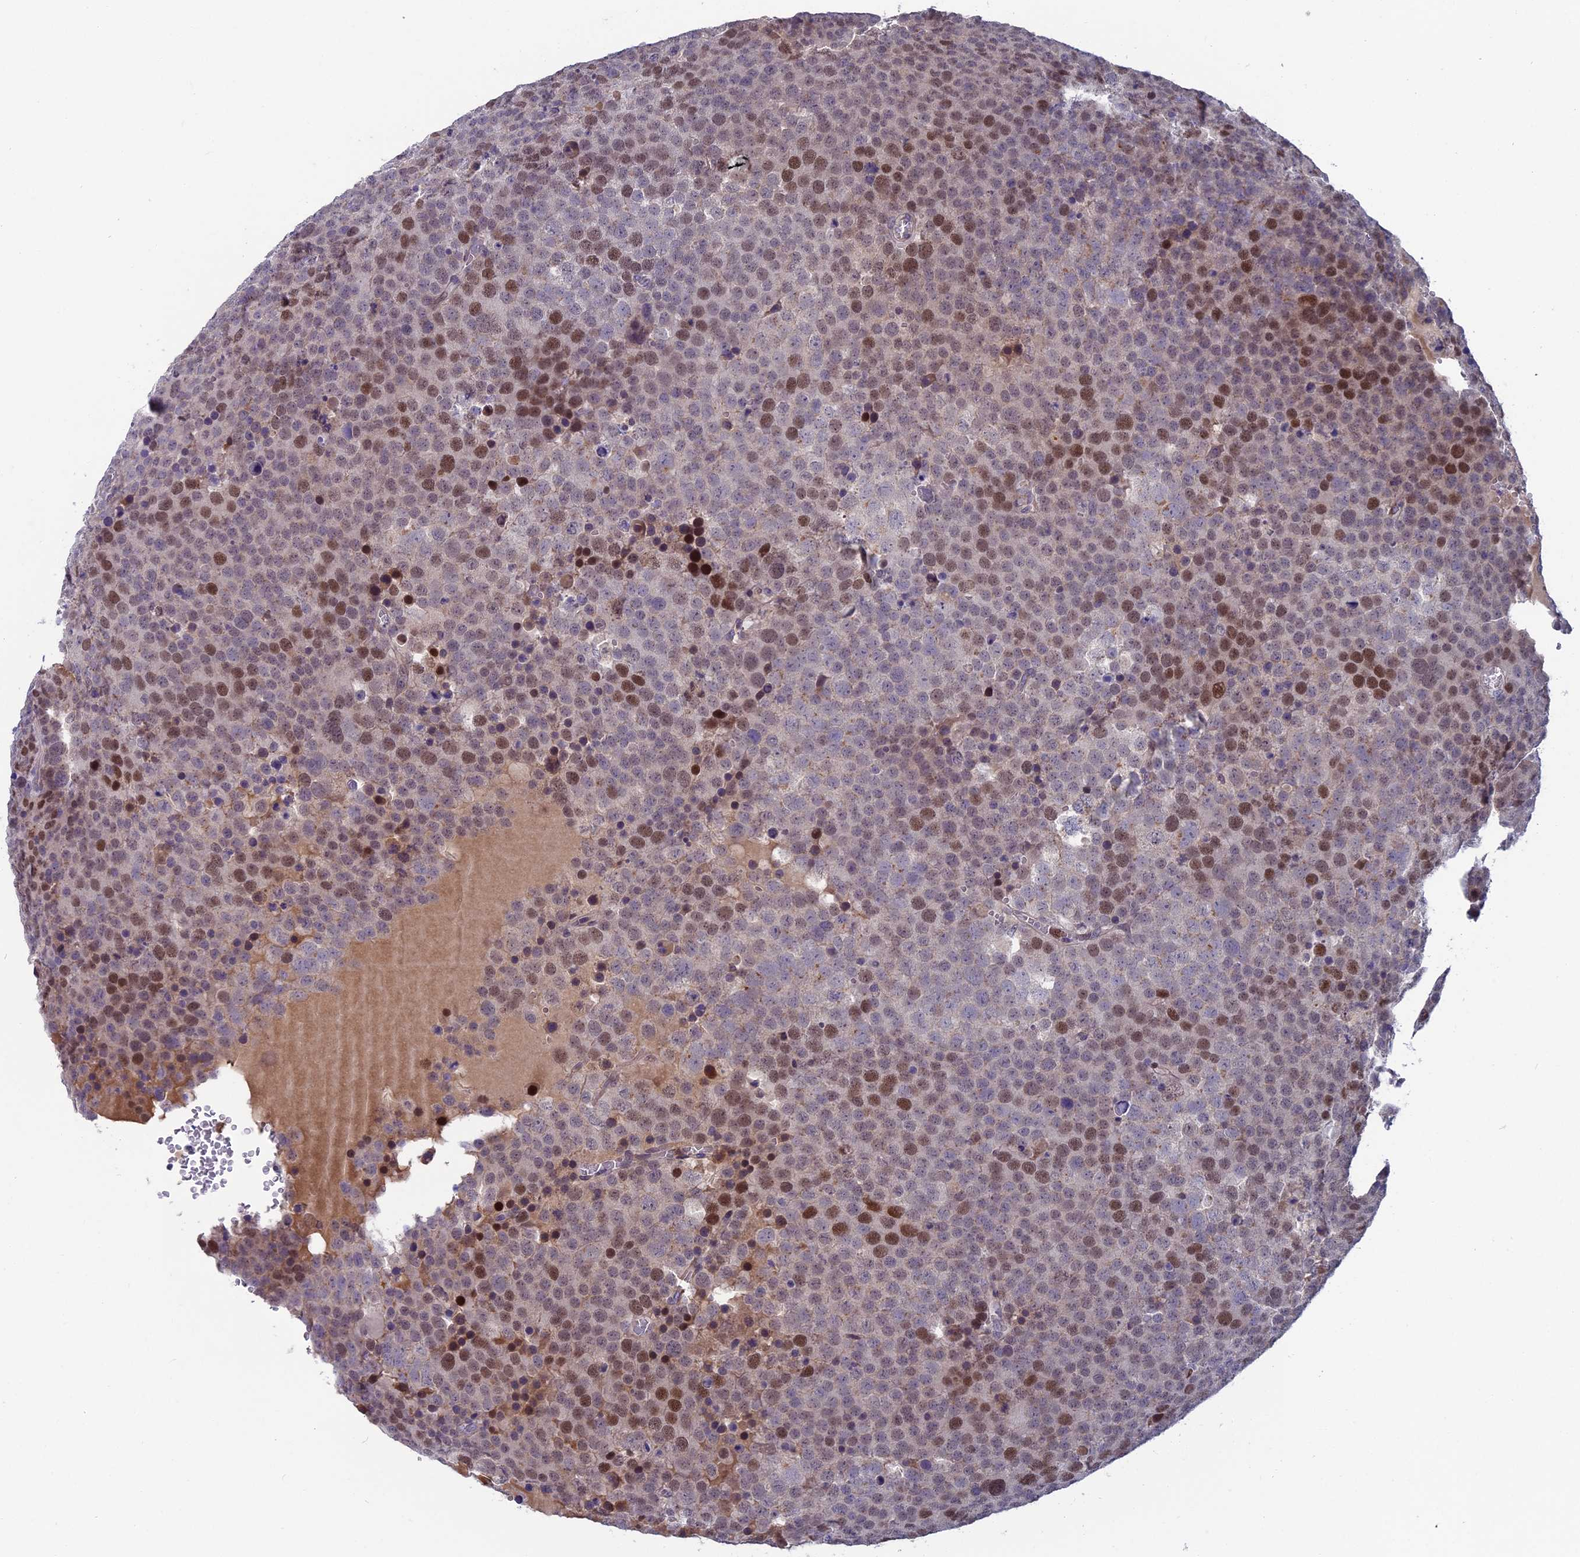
{"staining": {"intensity": "moderate", "quantity": "25%-75%", "location": "nuclear"}, "tissue": "testis cancer", "cell_type": "Tumor cells", "image_type": "cancer", "snomed": [{"axis": "morphology", "description": "Seminoma, NOS"}, {"axis": "topography", "description": "Testis"}], "caption": "Testis seminoma stained with immunohistochemistry (IHC) reveals moderate nuclear expression in about 25%-75% of tumor cells.", "gene": "LIG1", "patient": {"sex": "male", "age": 71}}